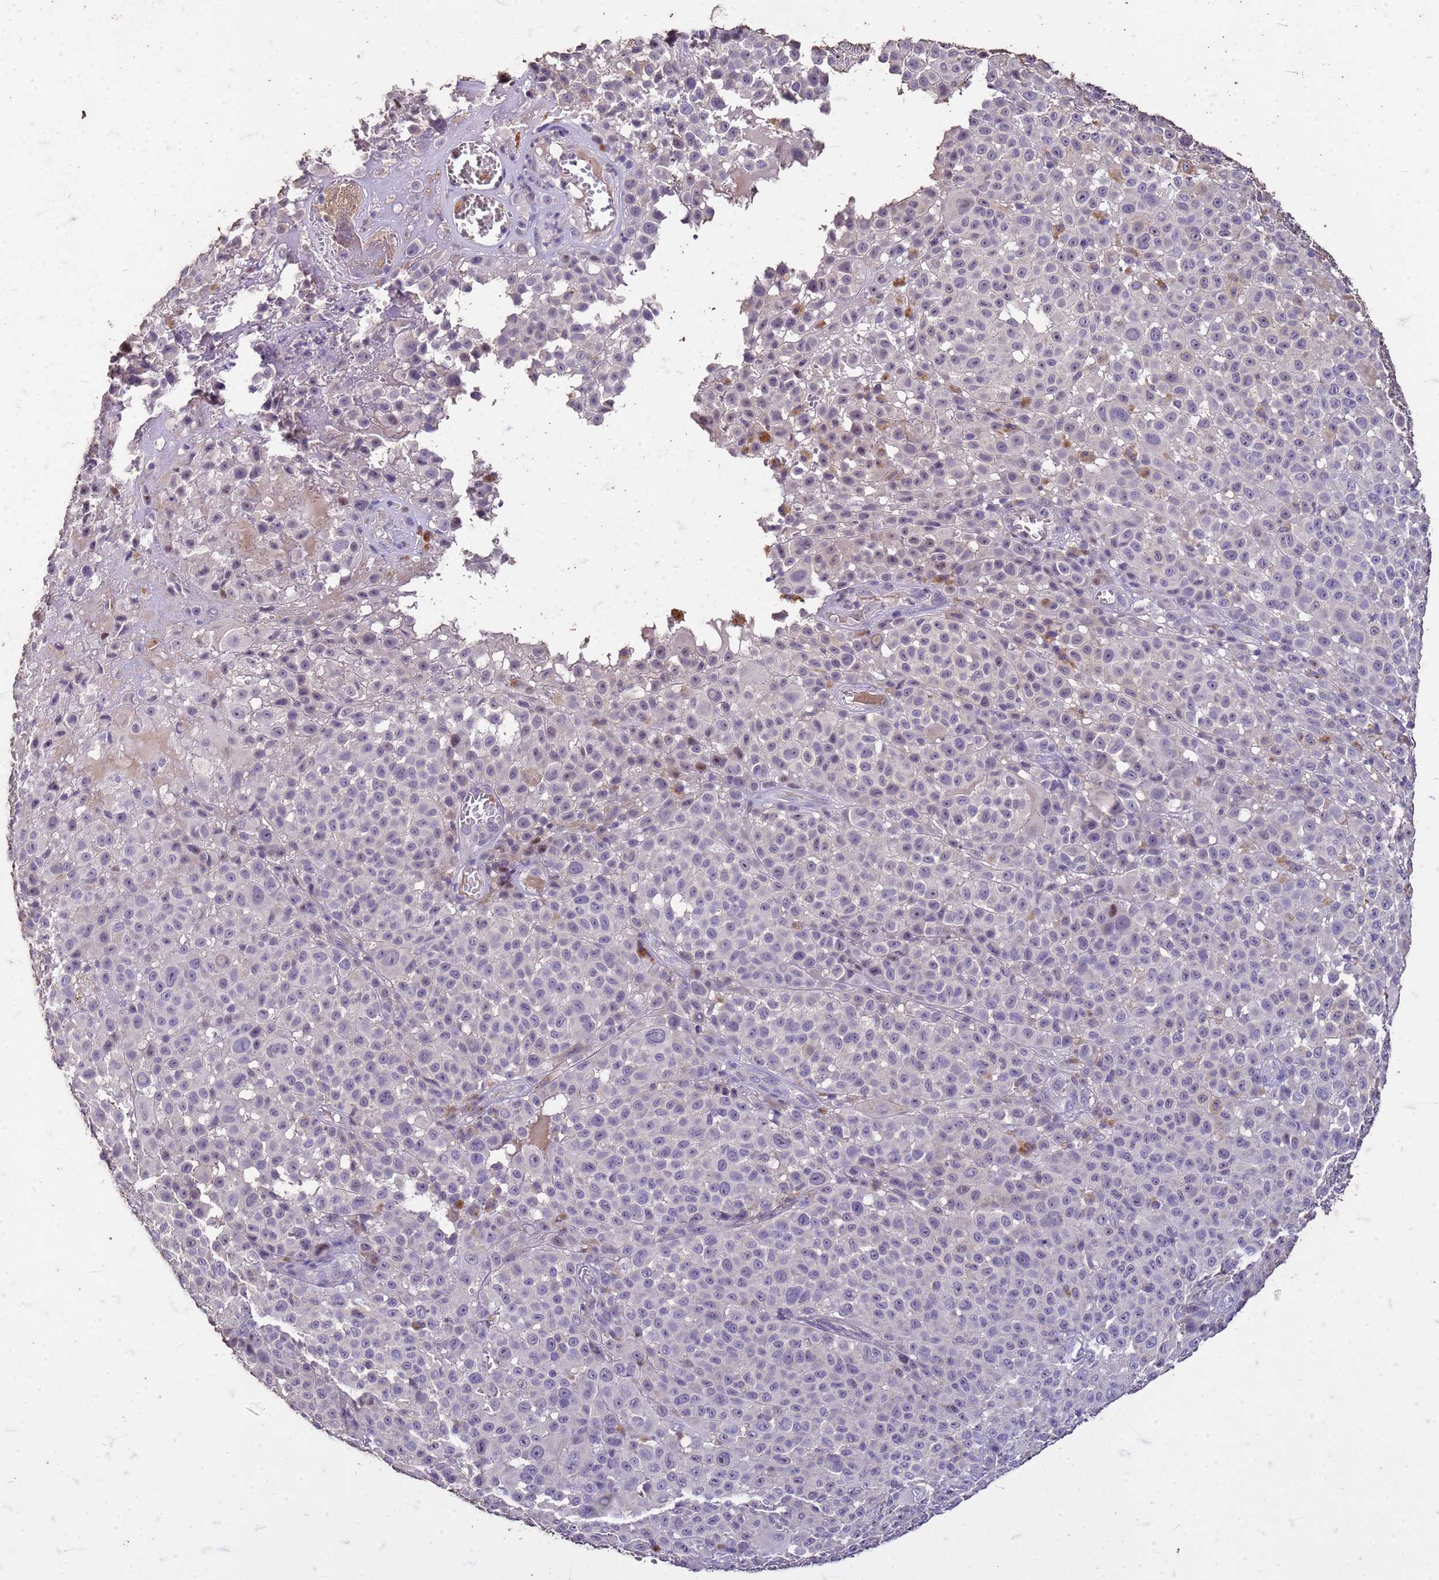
{"staining": {"intensity": "negative", "quantity": "none", "location": "none"}, "tissue": "melanoma", "cell_type": "Tumor cells", "image_type": "cancer", "snomed": [{"axis": "morphology", "description": "Malignant melanoma, NOS"}, {"axis": "topography", "description": "Skin"}], "caption": "Immunohistochemistry micrograph of neoplastic tissue: melanoma stained with DAB exhibits no significant protein expression in tumor cells.", "gene": "FAM184B", "patient": {"sex": "female", "age": 94}}